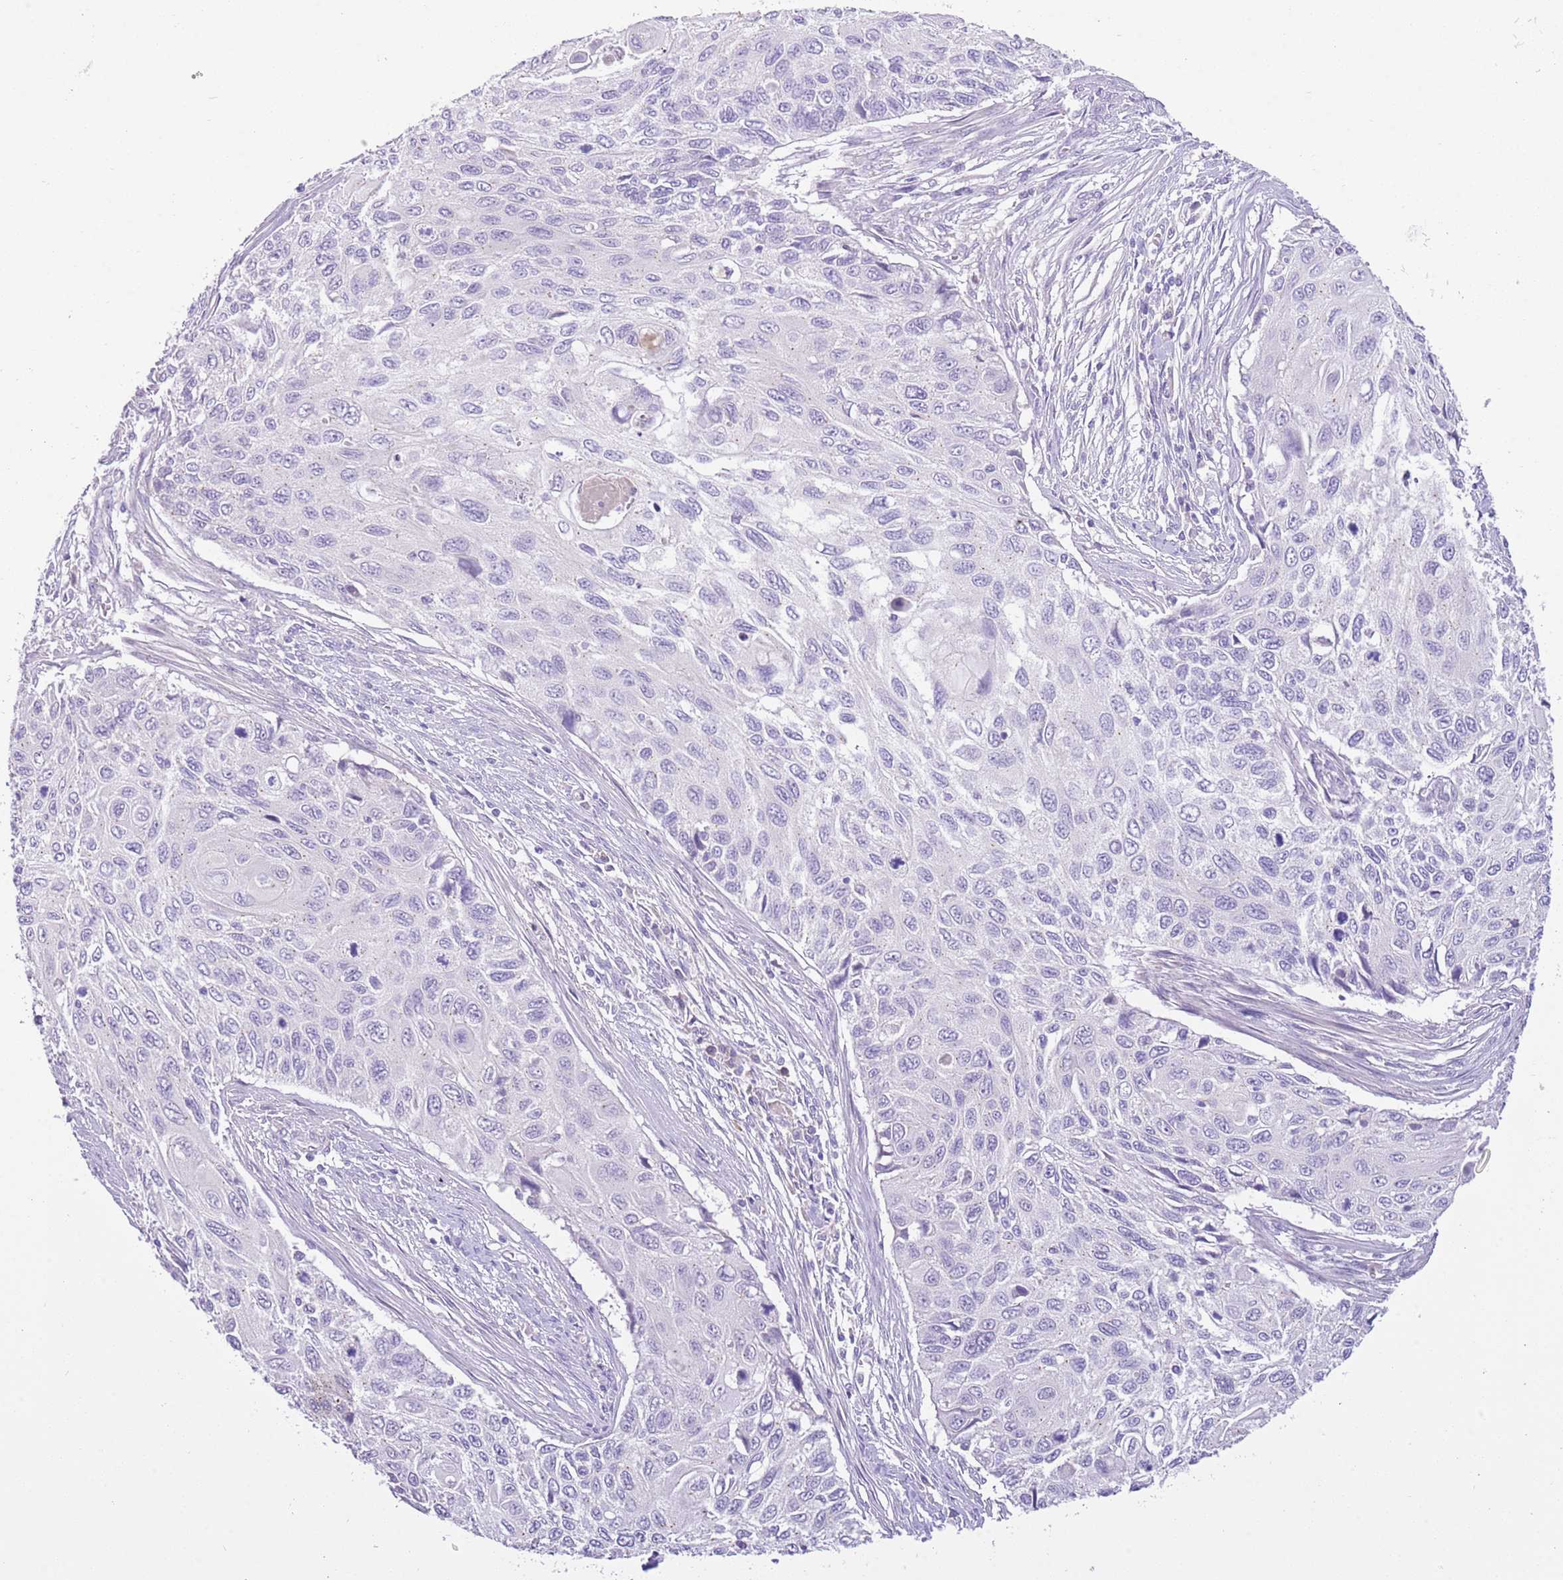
{"staining": {"intensity": "negative", "quantity": "none", "location": "none"}, "tissue": "cervical cancer", "cell_type": "Tumor cells", "image_type": "cancer", "snomed": [{"axis": "morphology", "description": "Squamous cell carcinoma, NOS"}, {"axis": "topography", "description": "Cervix"}], "caption": "High power microscopy micrograph of an IHC photomicrograph of cervical cancer (squamous cell carcinoma), revealing no significant expression in tumor cells.", "gene": "SFTPA1", "patient": {"sex": "female", "age": 70}}